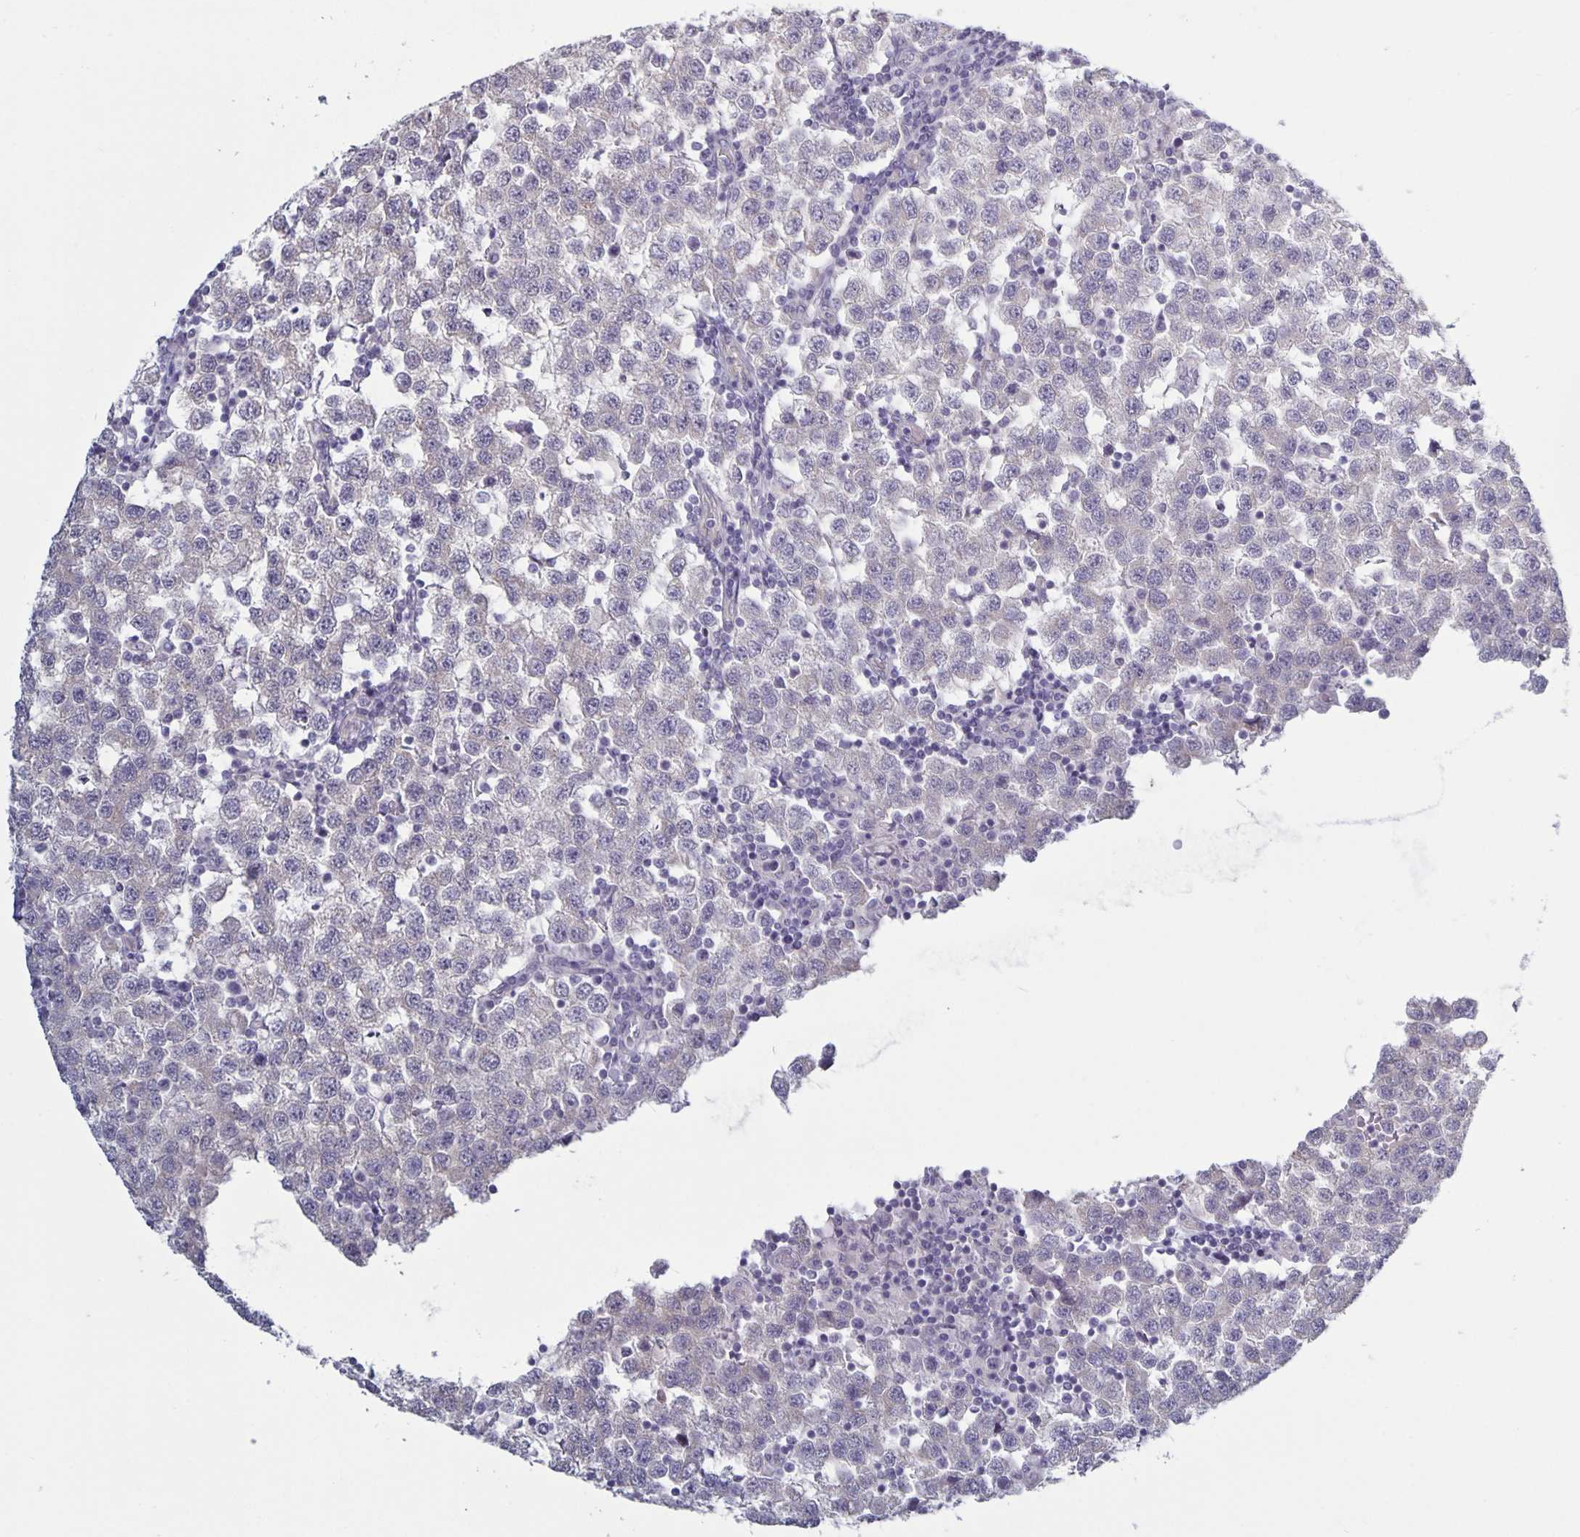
{"staining": {"intensity": "negative", "quantity": "none", "location": "none"}, "tissue": "testis cancer", "cell_type": "Tumor cells", "image_type": "cancer", "snomed": [{"axis": "morphology", "description": "Seminoma, NOS"}, {"axis": "topography", "description": "Testis"}], "caption": "There is no significant positivity in tumor cells of testis seminoma.", "gene": "PLCB3", "patient": {"sex": "male", "age": 34}}